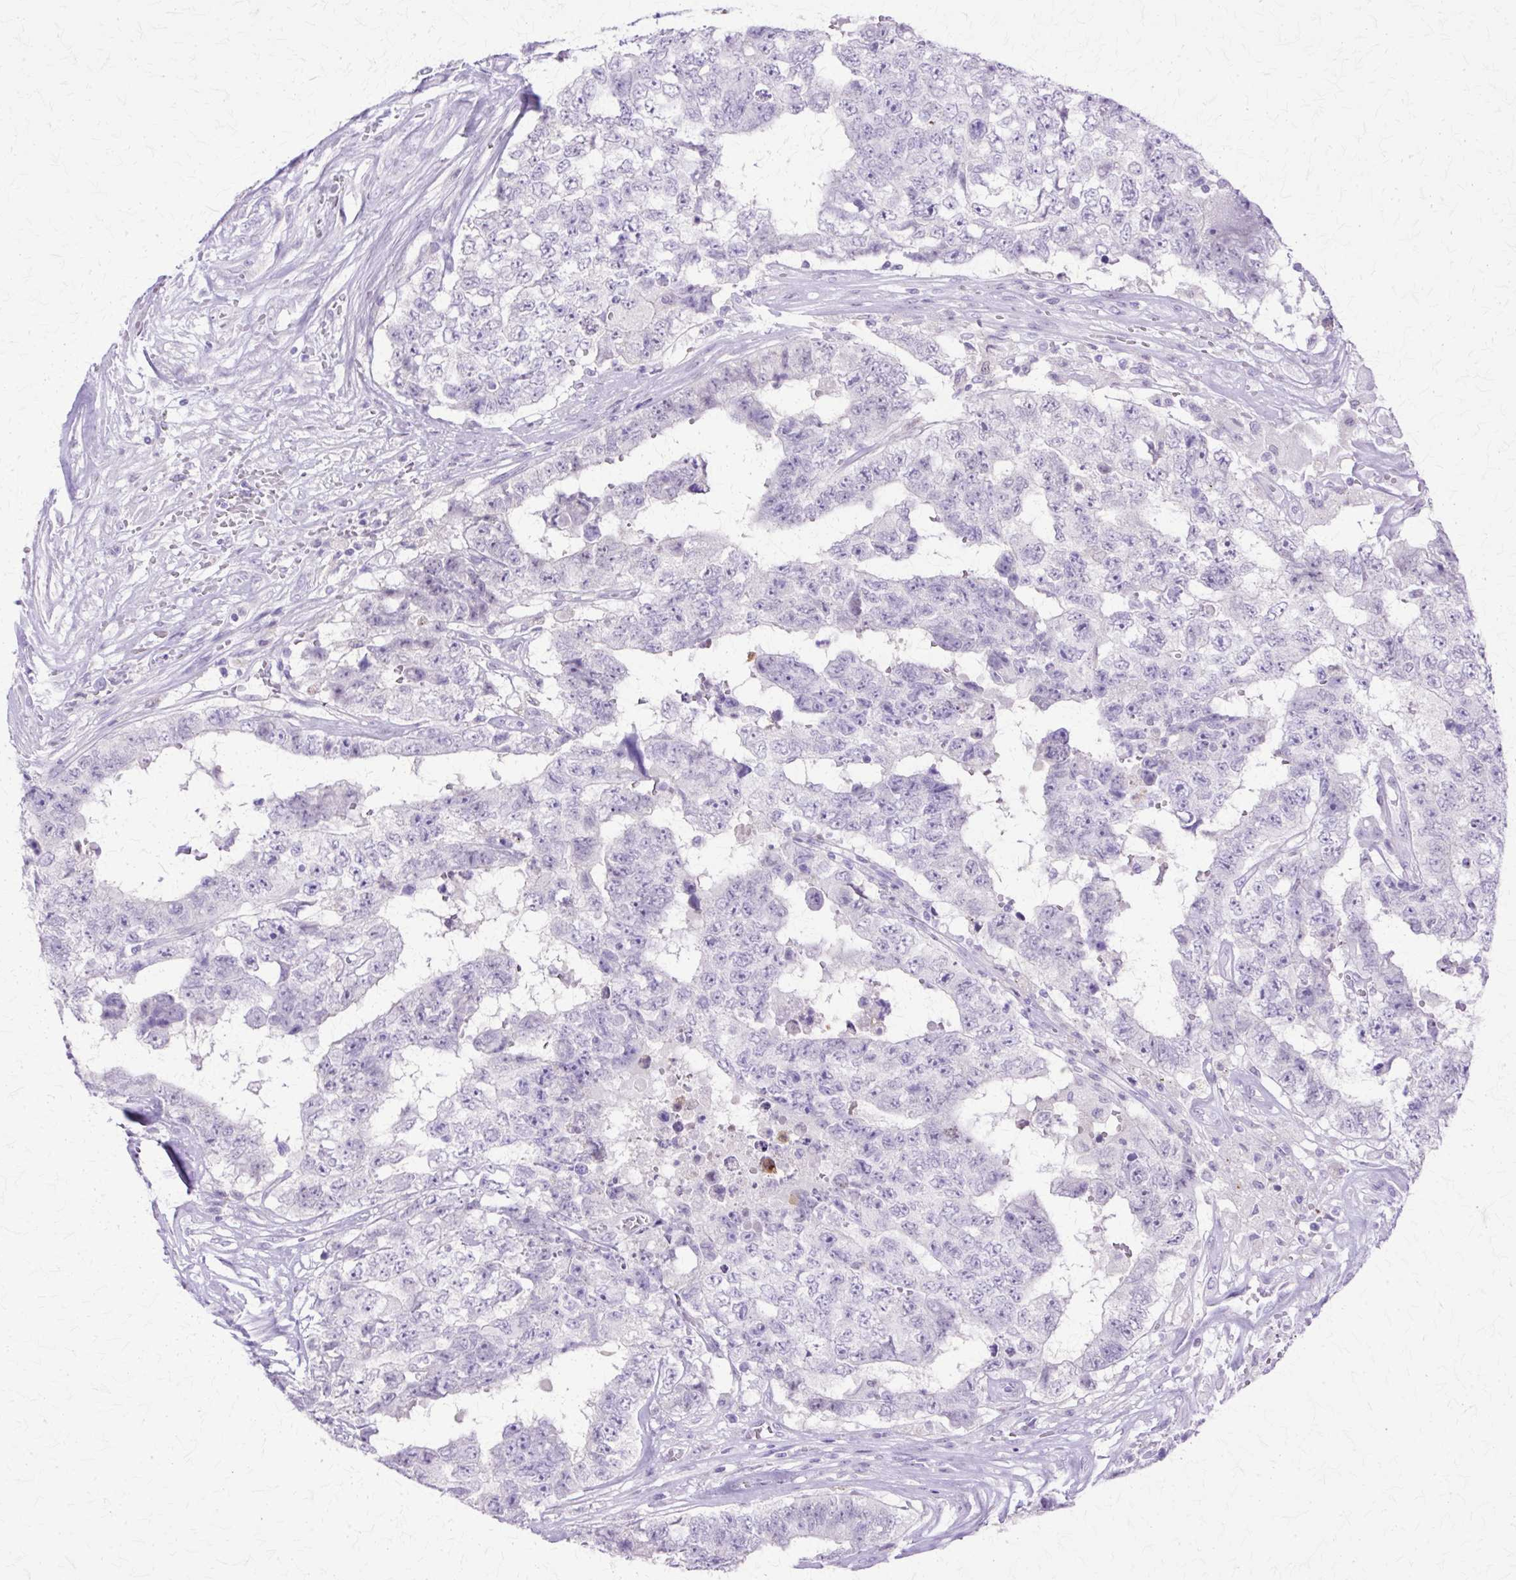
{"staining": {"intensity": "negative", "quantity": "none", "location": "none"}, "tissue": "testis cancer", "cell_type": "Tumor cells", "image_type": "cancer", "snomed": [{"axis": "morphology", "description": "Normal tissue, NOS"}, {"axis": "morphology", "description": "Carcinoma, Embryonal, NOS"}, {"axis": "topography", "description": "Testis"}, {"axis": "topography", "description": "Epididymis"}], "caption": "This is a image of IHC staining of testis cancer (embryonal carcinoma), which shows no expression in tumor cells. The staining is performed using DAB brown chromogen with nuclei counter-stained in using hematoxylin.", "gene": "HSPA8", "patient": {"sex": "male", "age": 25}}